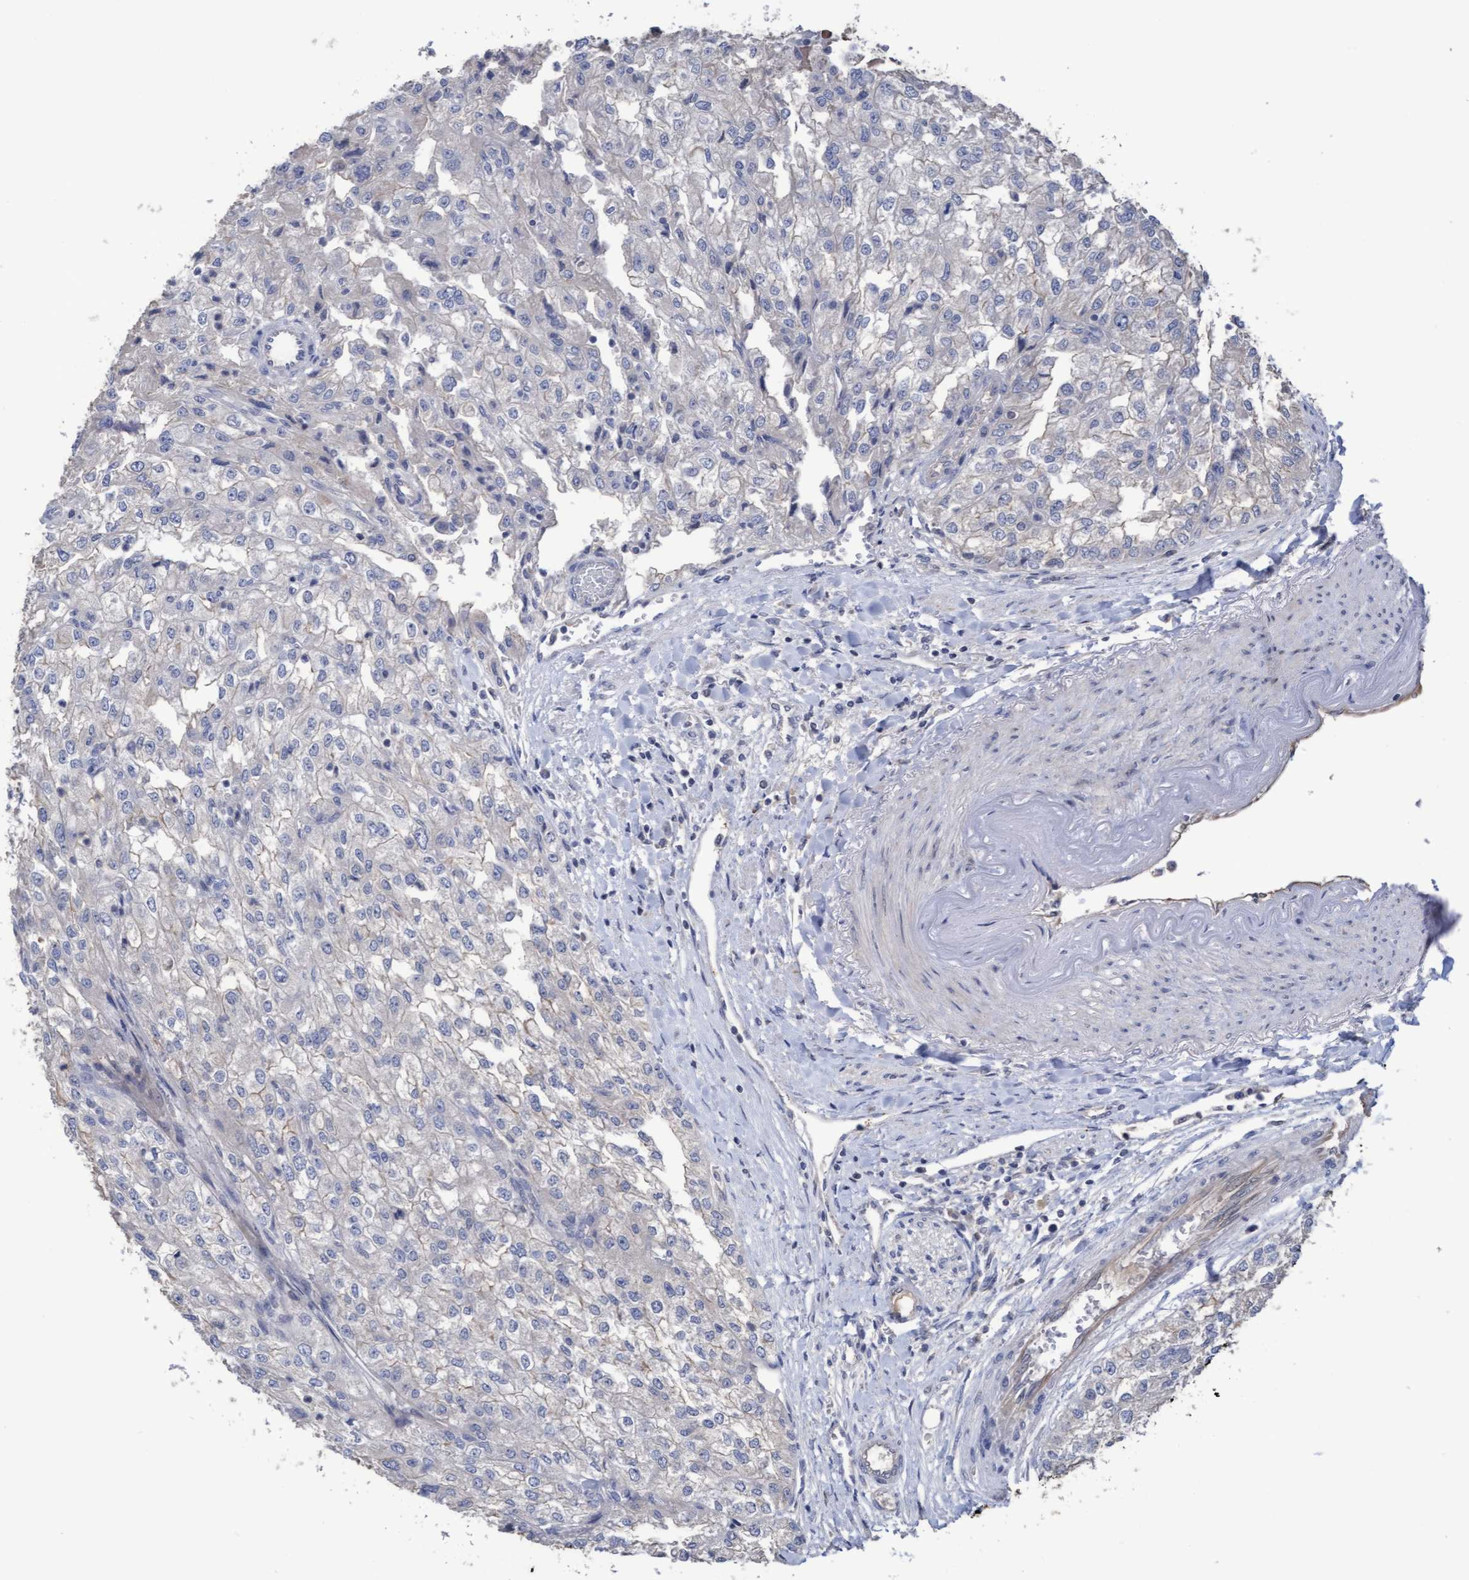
{"staining": {"intensity": "negative", "quantity": "none", "location": "none"}, "tissue": "renal cancer", "cell_type": "Tumor cells", "image_type": "cancer", "snomed": [{"axis": "morphology", "description": "Adenocarcinoma, NOS"}, {"axis": "topography", "description": "Kidney"}], "caption": "The immunohistochemistry (IHC) image has no significant expression in tumor cells of renal cancer (adenocarcinoma) tissue.", "gene": "KRT24", "patient": {"sex": "female", "age": 54}}